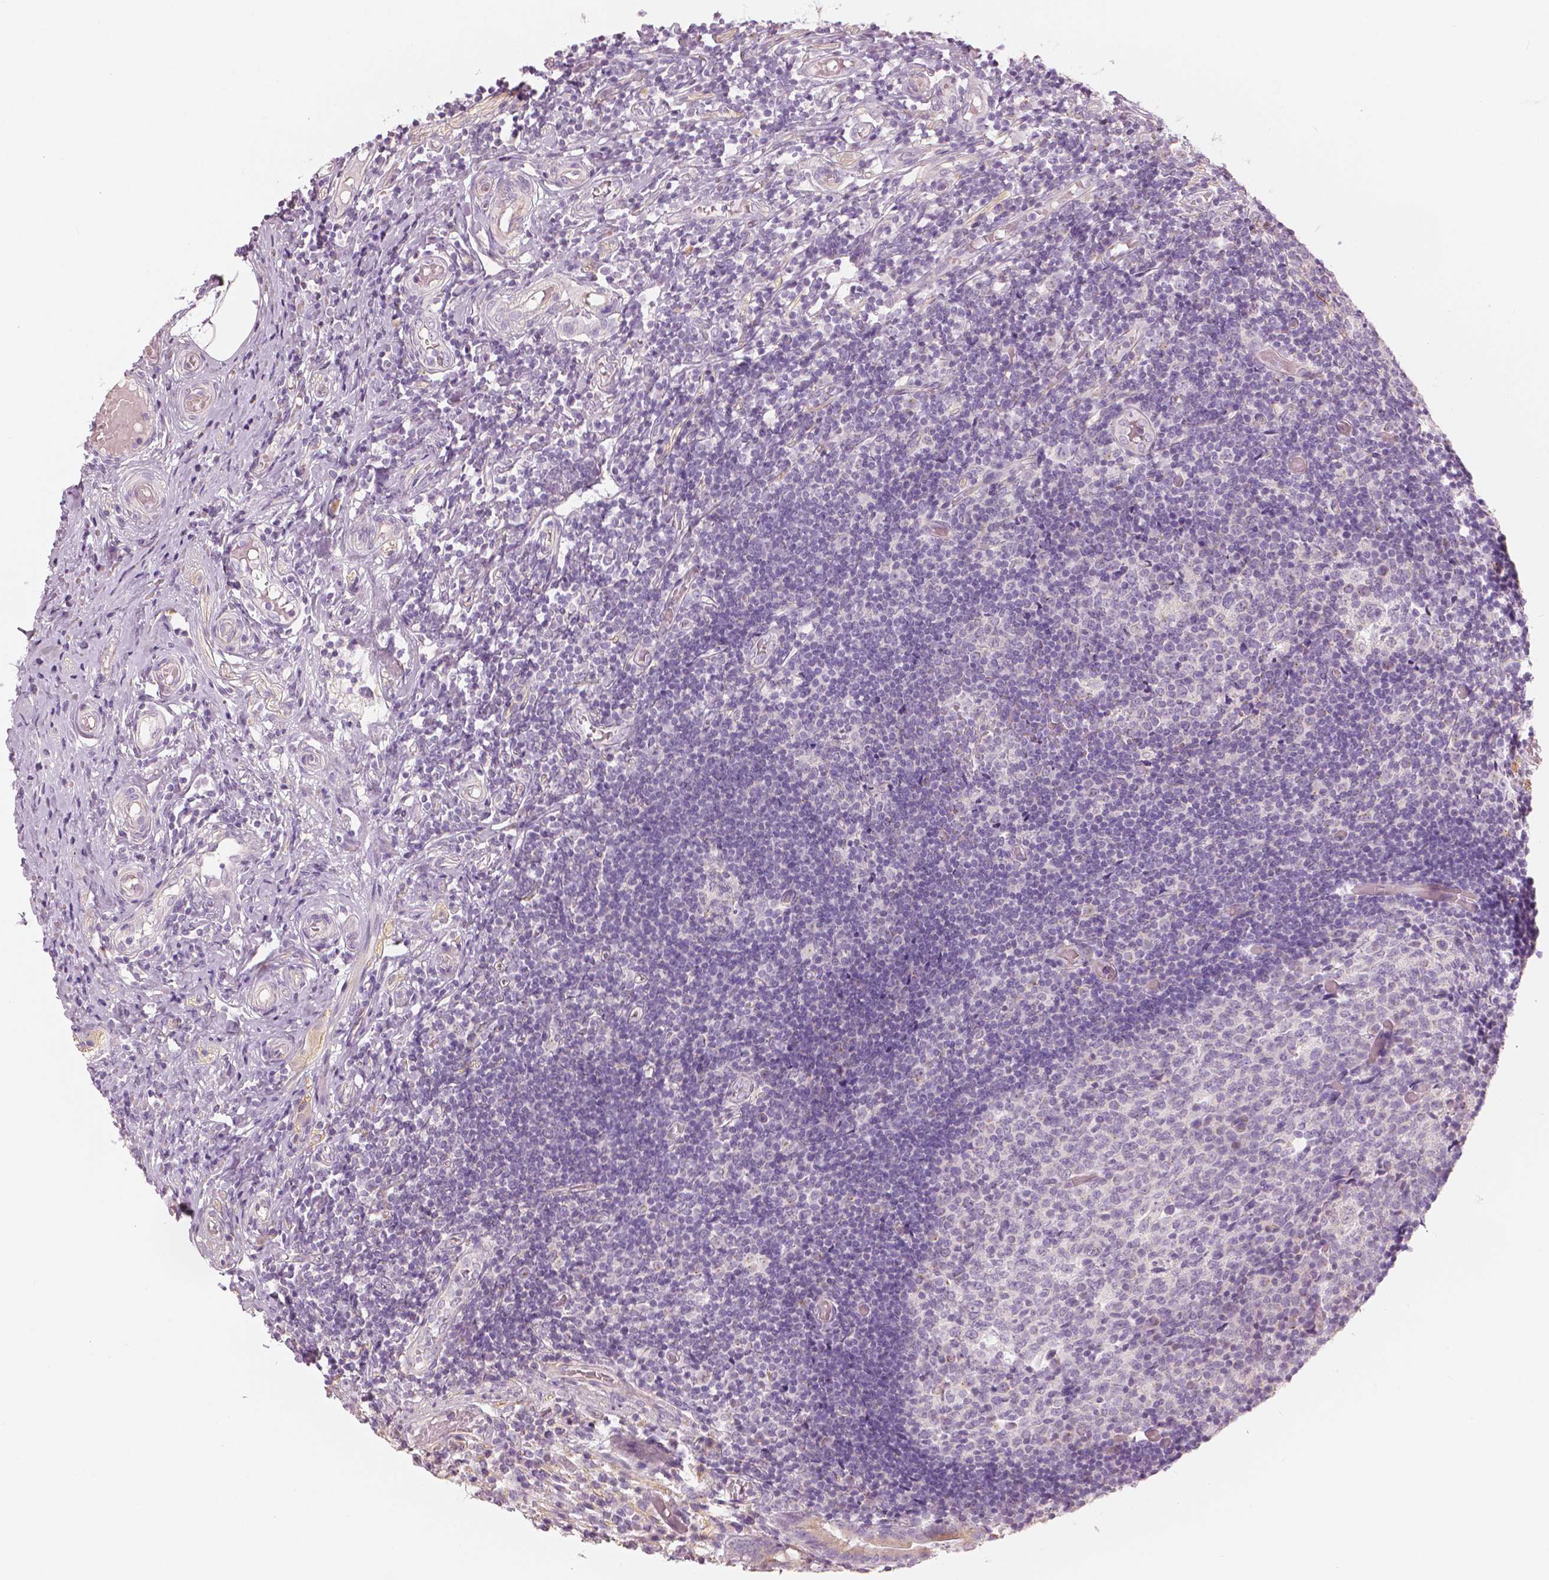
{"staining": {"intensity": "weak", "quantity": "<25%", "location": "cytoplasmic/membranous"}, "tissue": "appendix", "cell_type": "Glandular cells", "image_type": "normal", "snomed": [{"axis": "morphology", "description": "Normal tissue, NOS"}, {"axis": "topography", "description": "Appendix"}], "caption": "Benign appendix was stained to show a protein in brown. There is no significant expression in glandular cells.", "gene": "SLC24A1", "patient": {"sex": "female", "age": 32}}